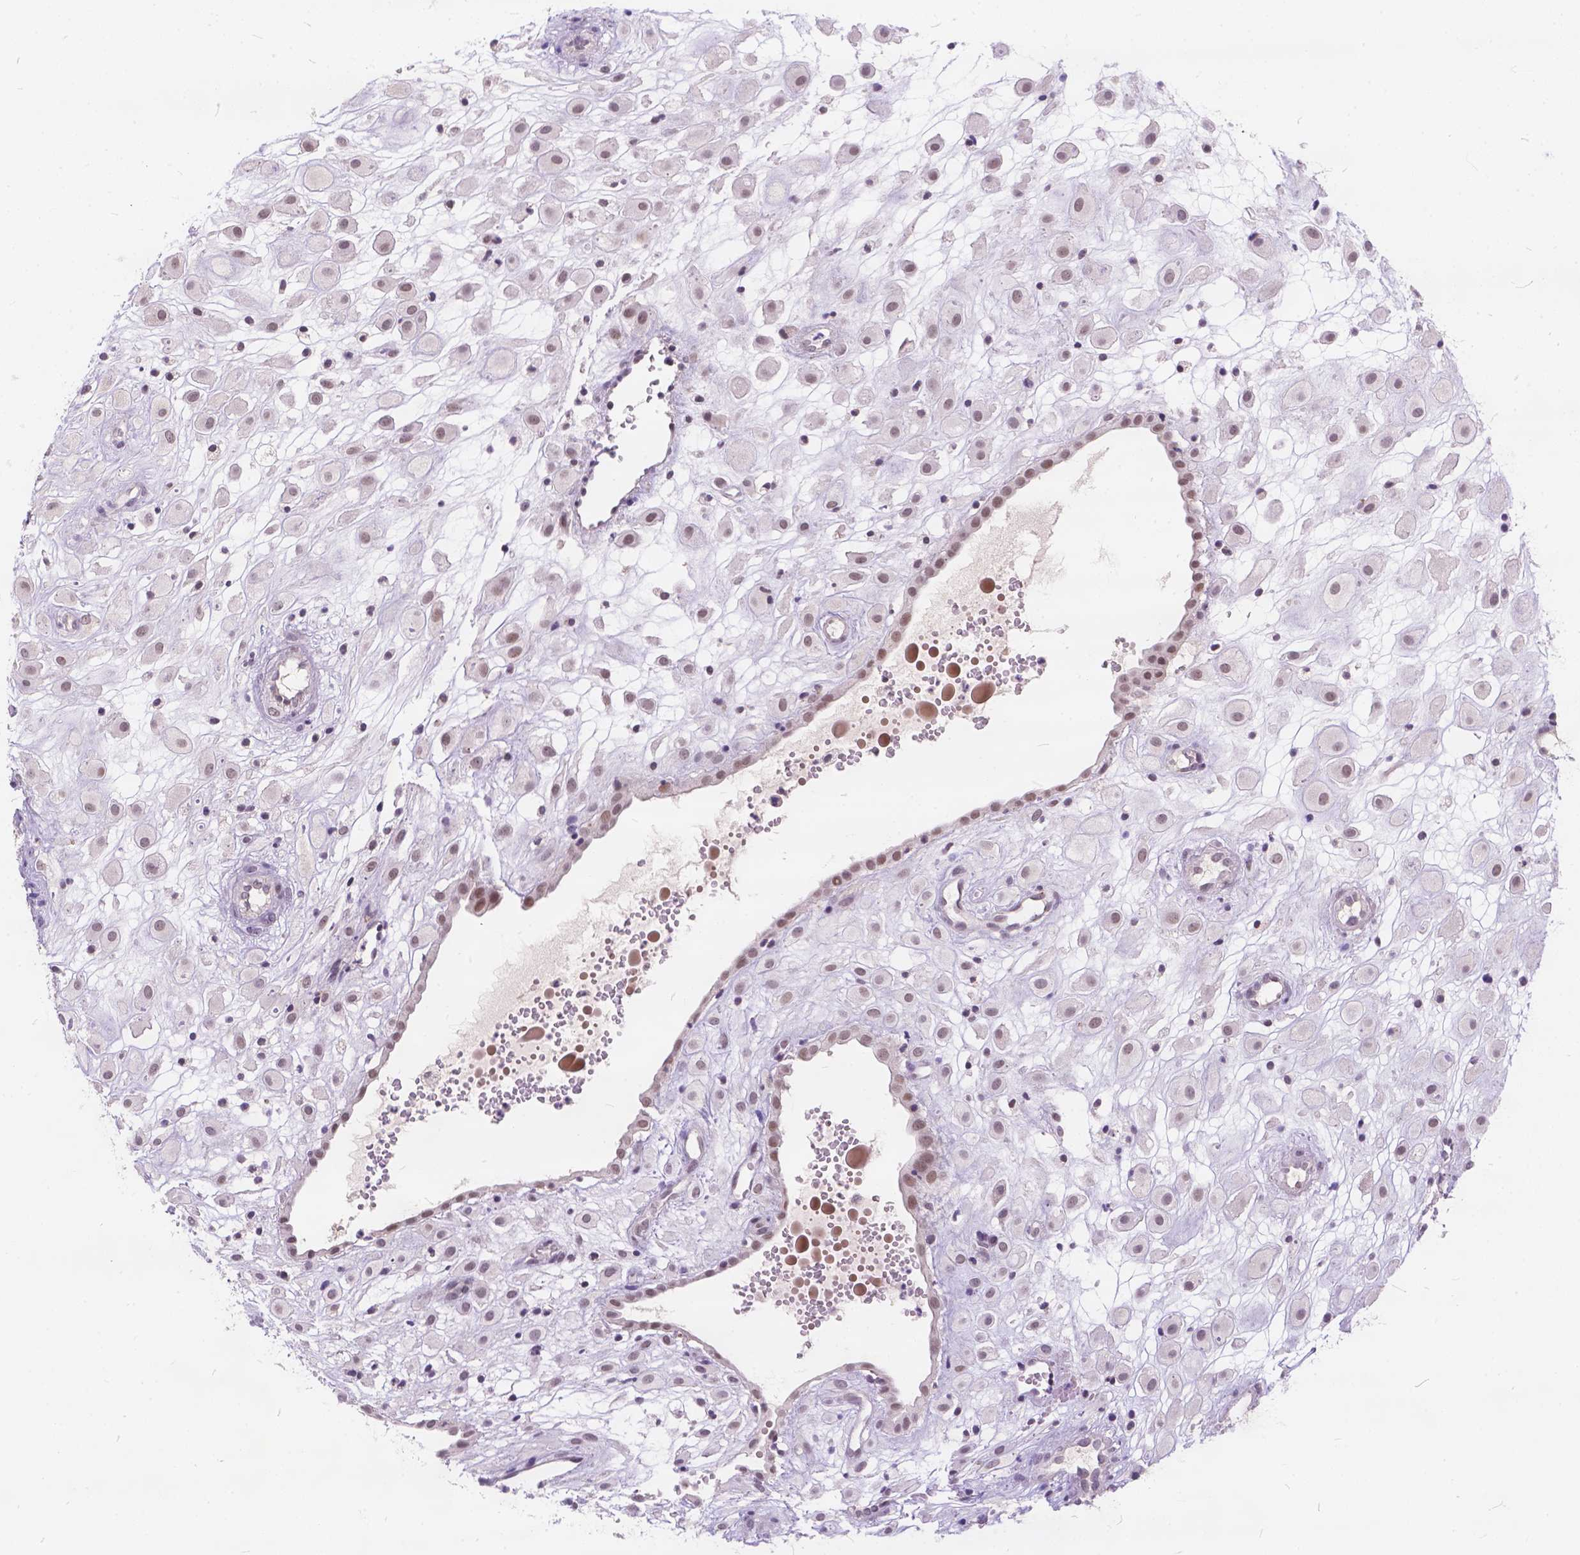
{"staining": {"intensity": "weak", "quantity": ">75%", "location": "nuclear"}, "tissue": "placenta", "cell_type": "Decidual cells", "image_type": "normal", "snomed": [{"axis": "morphology", "description": "Normal tissue, NOS"}, {"axis": "topography", "description": "Placenta"}], "caption": "This histopathology image reveals immunohistochemistry (IHC) staining of benign placenta, with low weak nuclear staining in approximately >75% of decidual cells.", "gene": "FAM53A", "patient": {"sex": "female", "age": 24}}